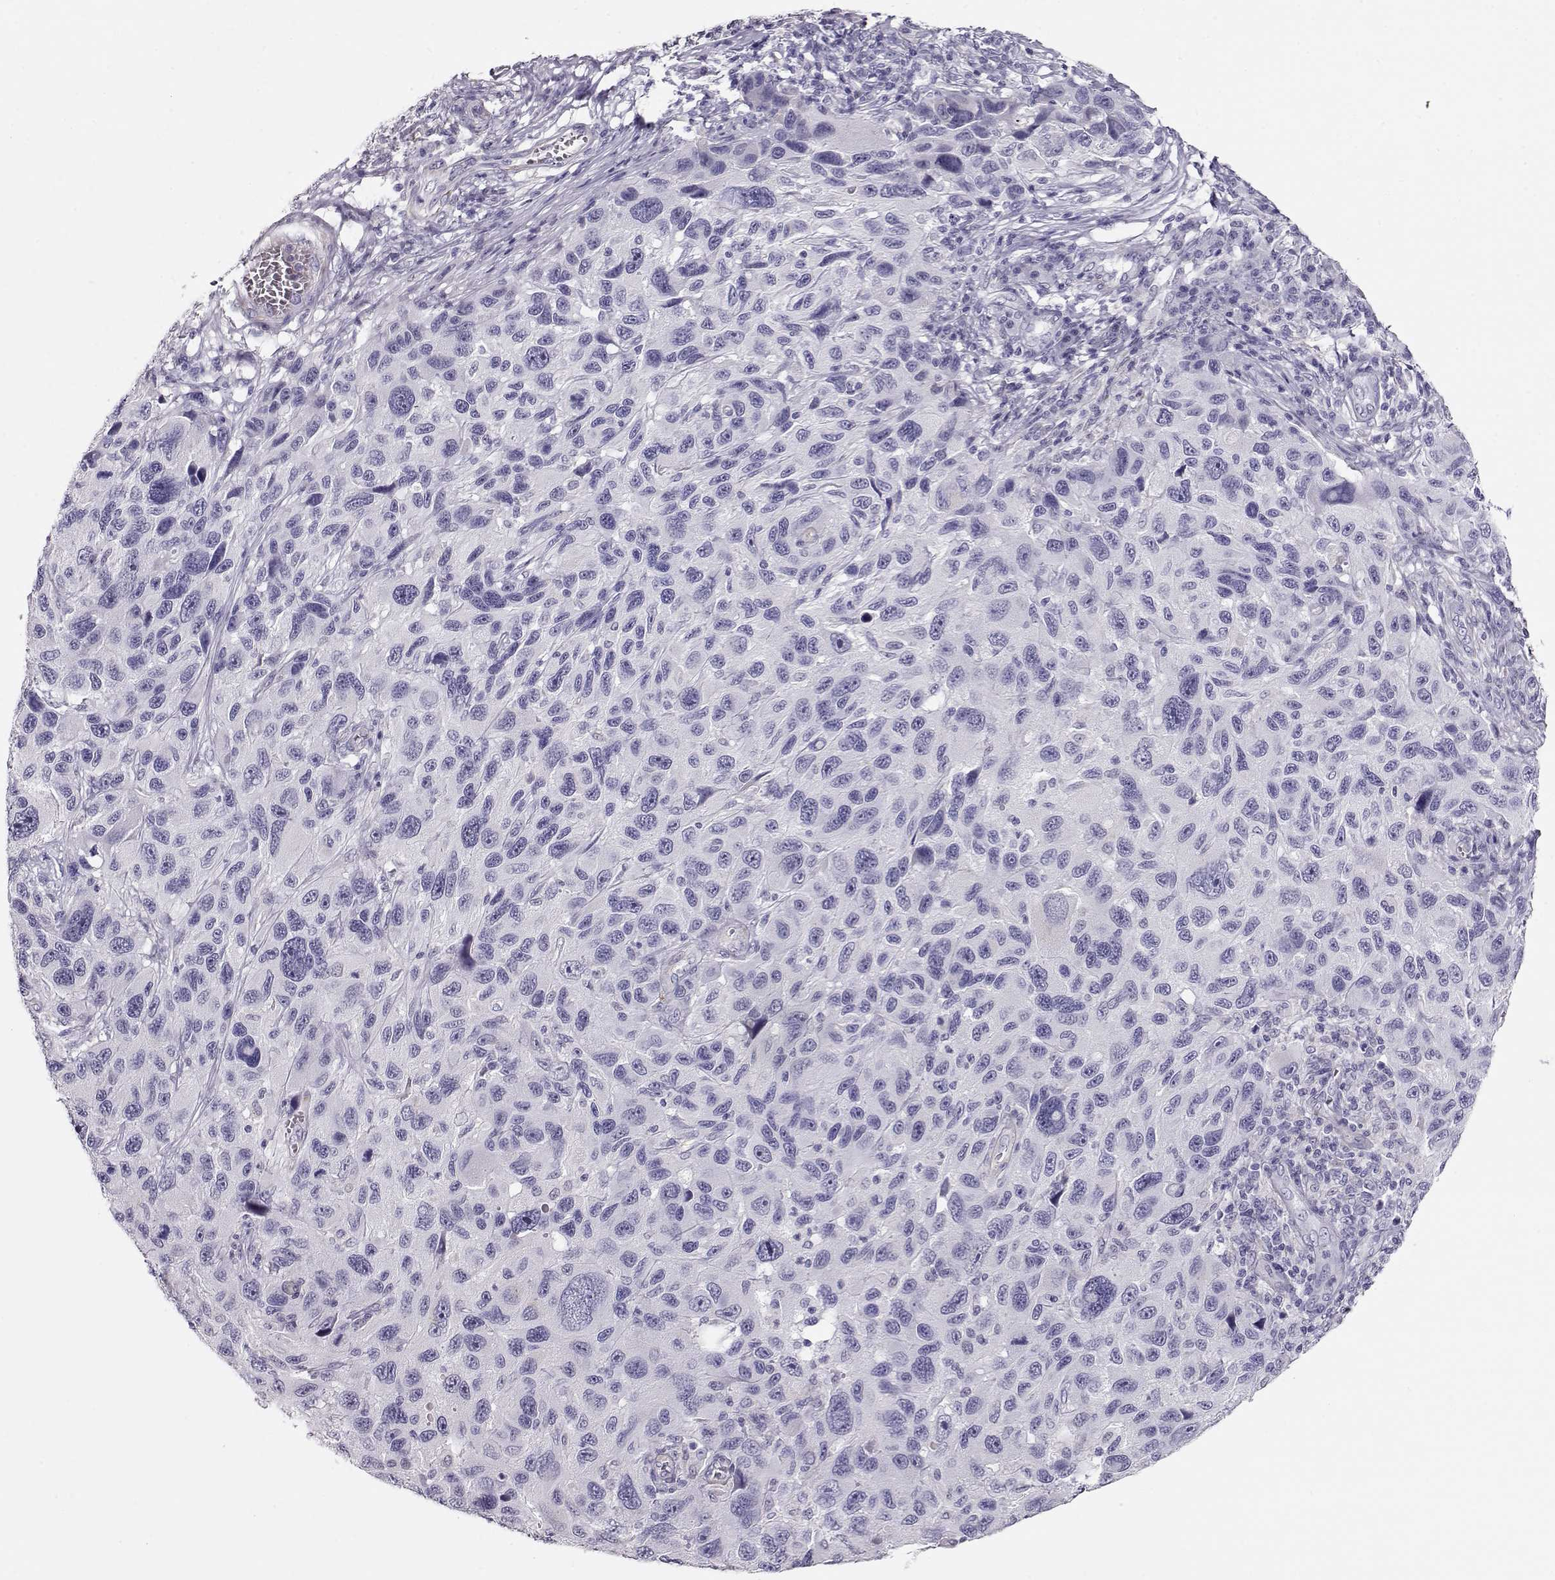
{"staining": {"intensity": "negative", "quantity": "none", "location": "none"}, "tissue": "melanoma", "cell_type": "Tumor cells", "image_type": "cancer", "snomed": [{"axis": "morphology", "description": "Malignant melanoma, NOS"}, {"axis": "topography", "description": "Skin"}], "caption": "IHC of human malignant melanoma reveals no expression in tumor cells. The staining is performed using DAB (3,3'-diaminobenzidine) brown chromogen with nuclei counter-stained in using hematoxylin.", "gene": "RBM44", "patient": {"sex": "male", "age": 53}}